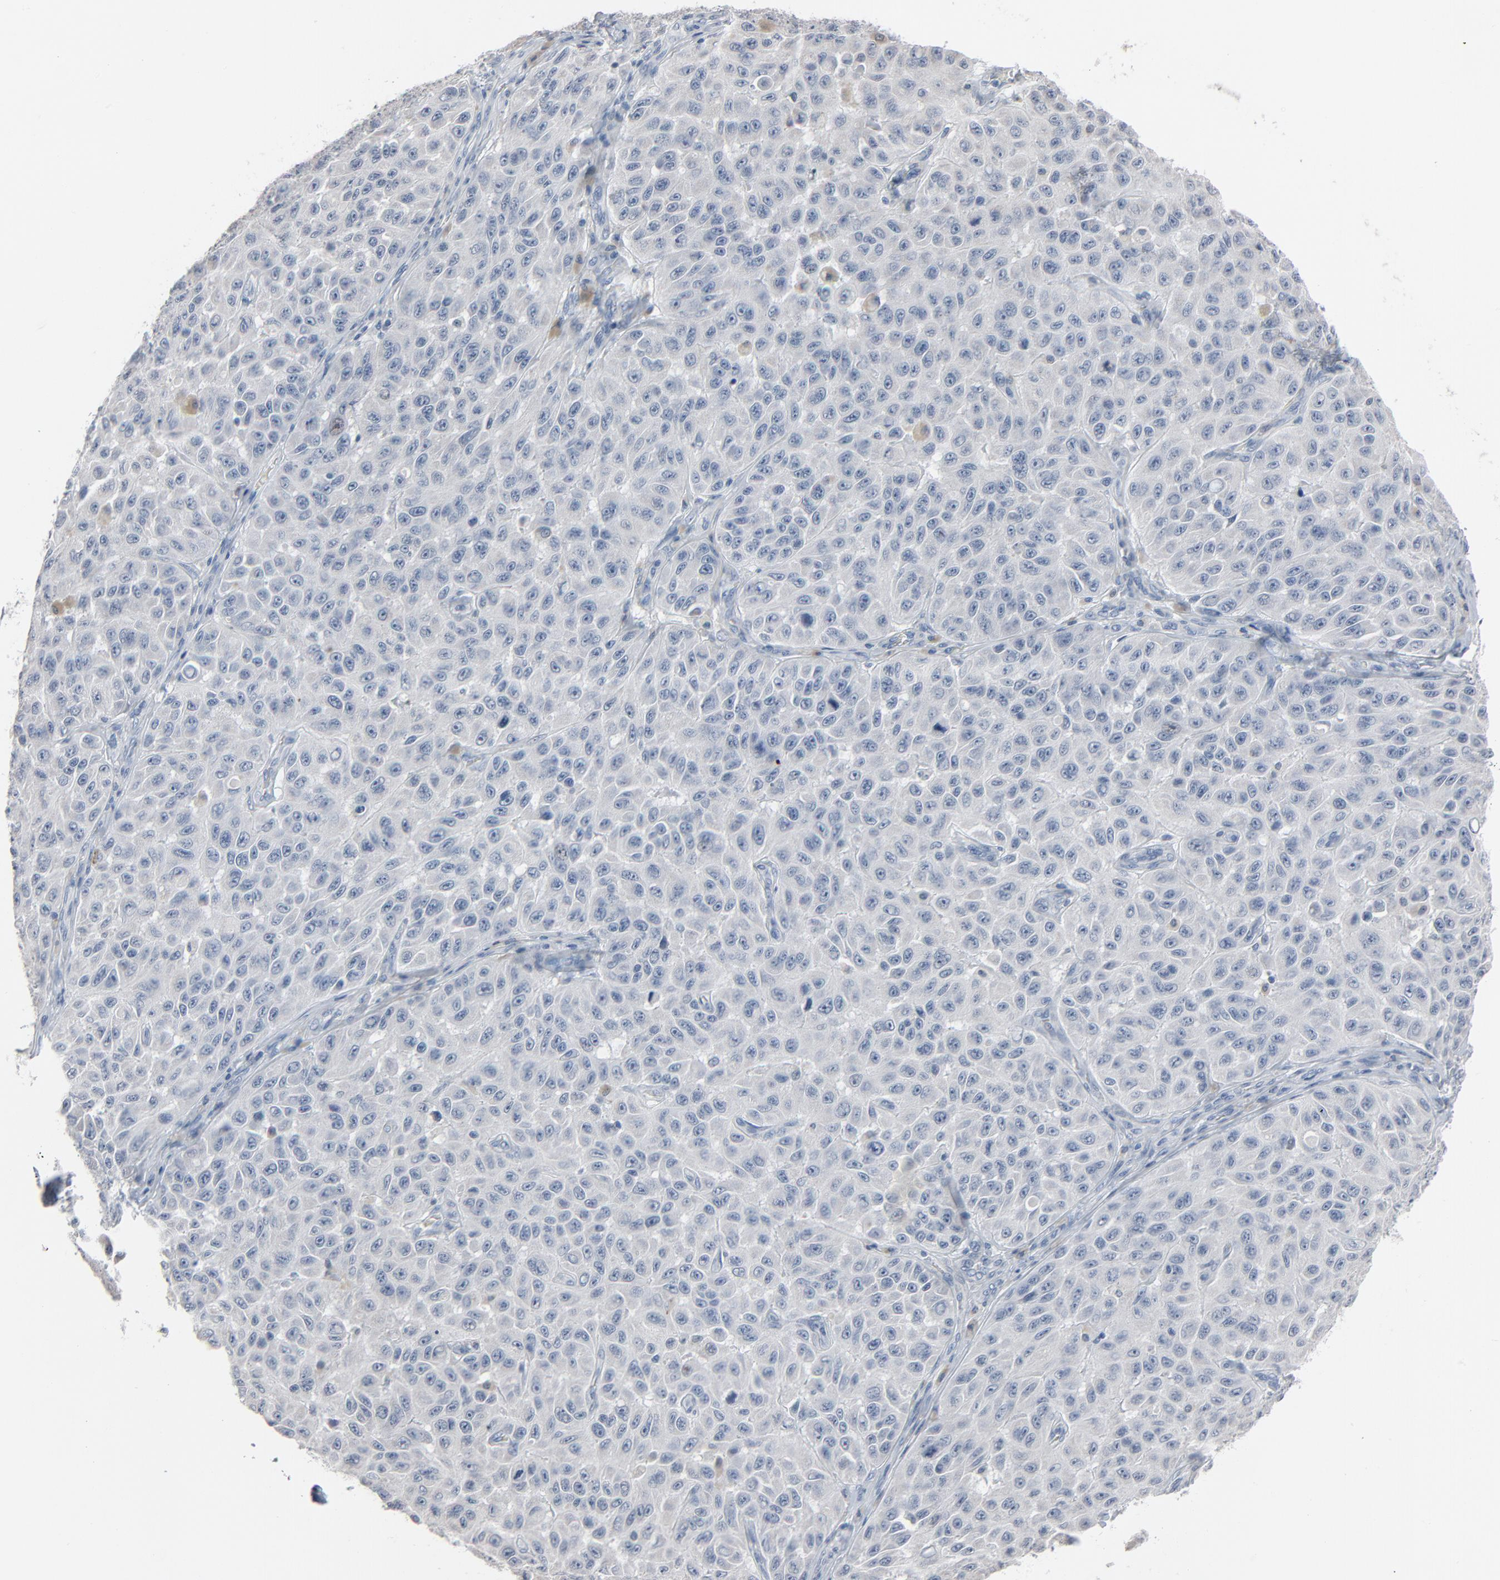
{"staining": {"intensity": "negative", "quantity": "none", "location": "none"}, "tissue": "melanoma", "cell_type": "Tumor cells", "image_type": "cancer", "snomed": [{"axis": "morphology", "description": "Malignant melanoma, NOS"}, {"axis": "topography", "description": "Skin"}], "caption": "Image shows no protein expression in tumor cells of melanoma tissue.", "gene": "SAGE1", "patient": {"sex": "male", "age": 30}}